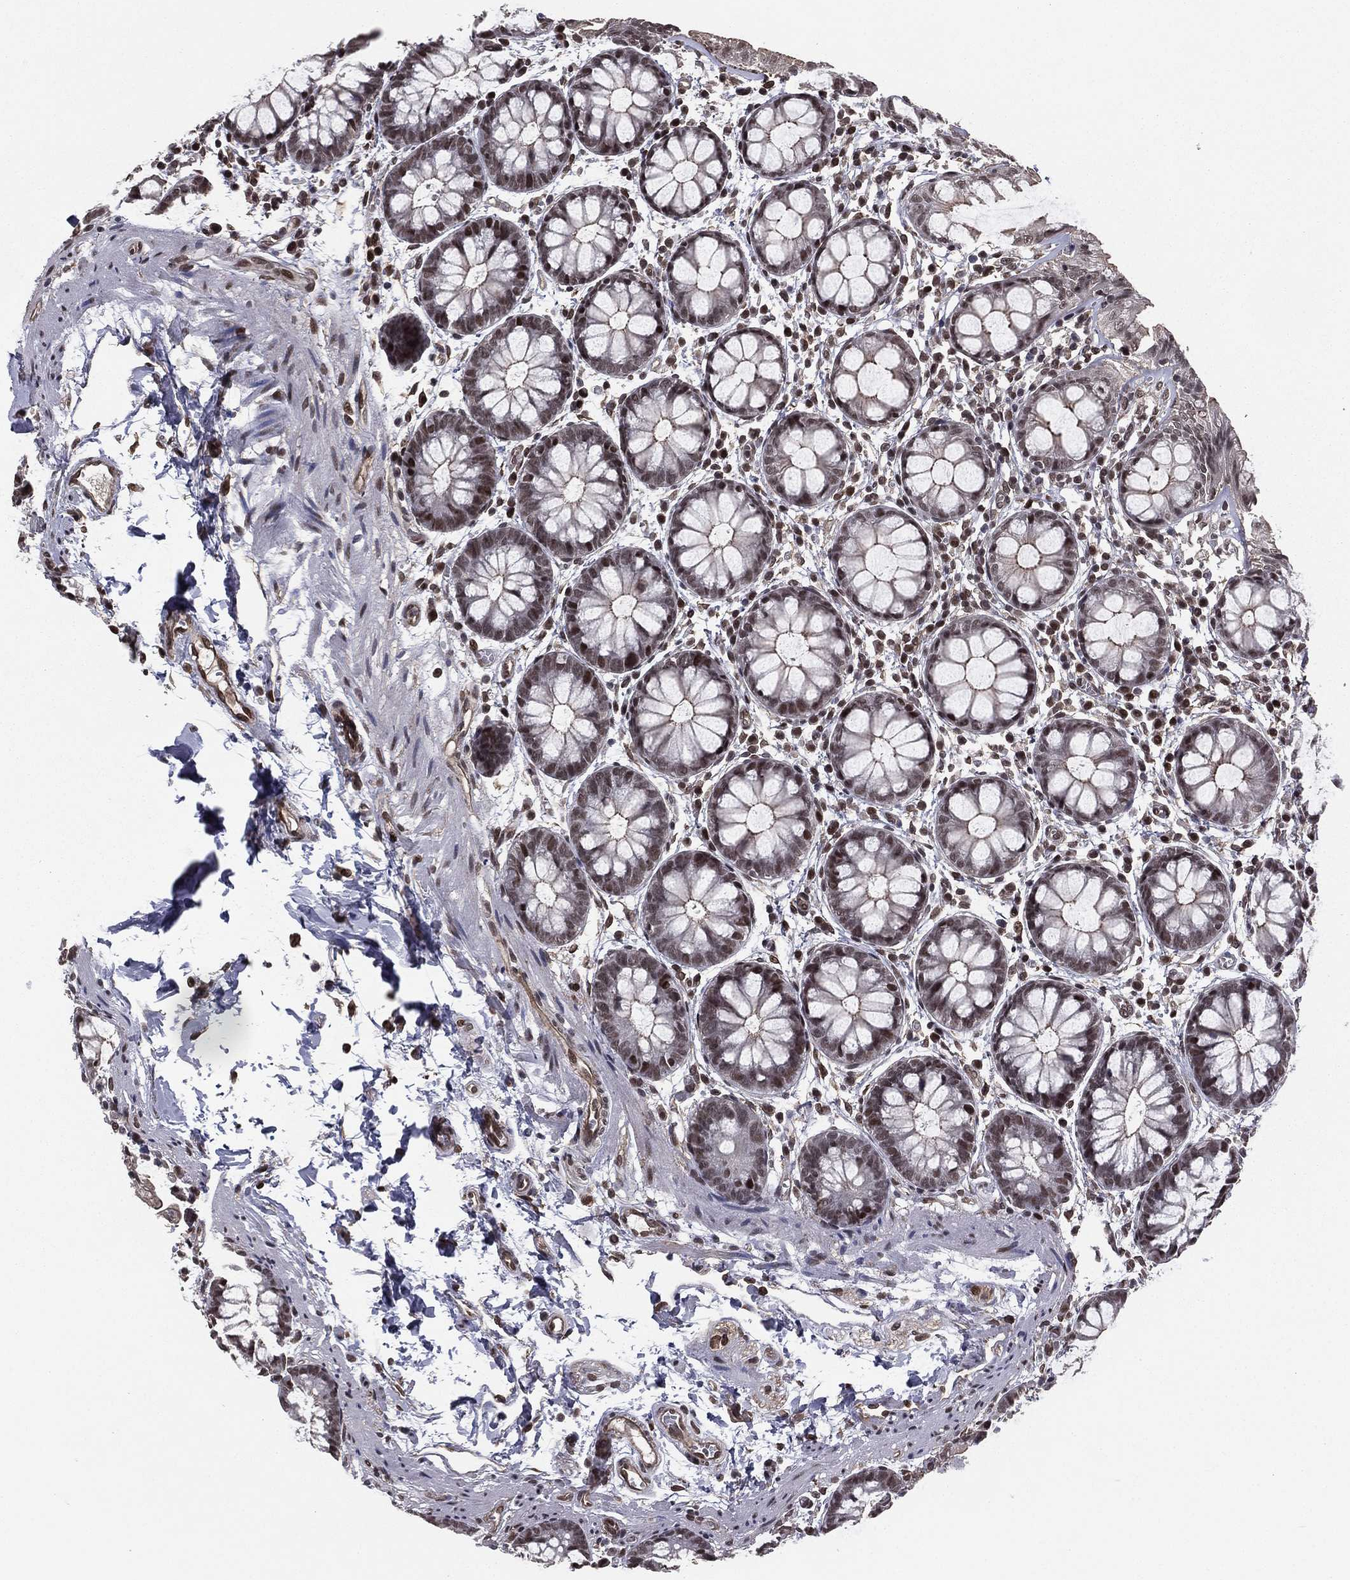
{"staining": {"intensity": "strong", "quantity": "25%-75%", "location": "nuclear"}, "tissue": "rectum", "cell_type": "Glandular cells", "image_type": "normal", "snomed": [{"axis": "morphology", "description": "Normal tissue, NOS"}, {"axis": "topography", "description": "Rectum"}], "caption": "Glandular cells exhibit high levels of strong nuclear positivity in about 25%-75% of cells in normal rectum. The staining is performed using DAB (3,3'-diaminobenzidine) brown chromogen to label protein expression. The nuclei are counter-stained blue using hematoxylin.", "gene": "RARB", "patient": {"sex": "male", "age": 57}}